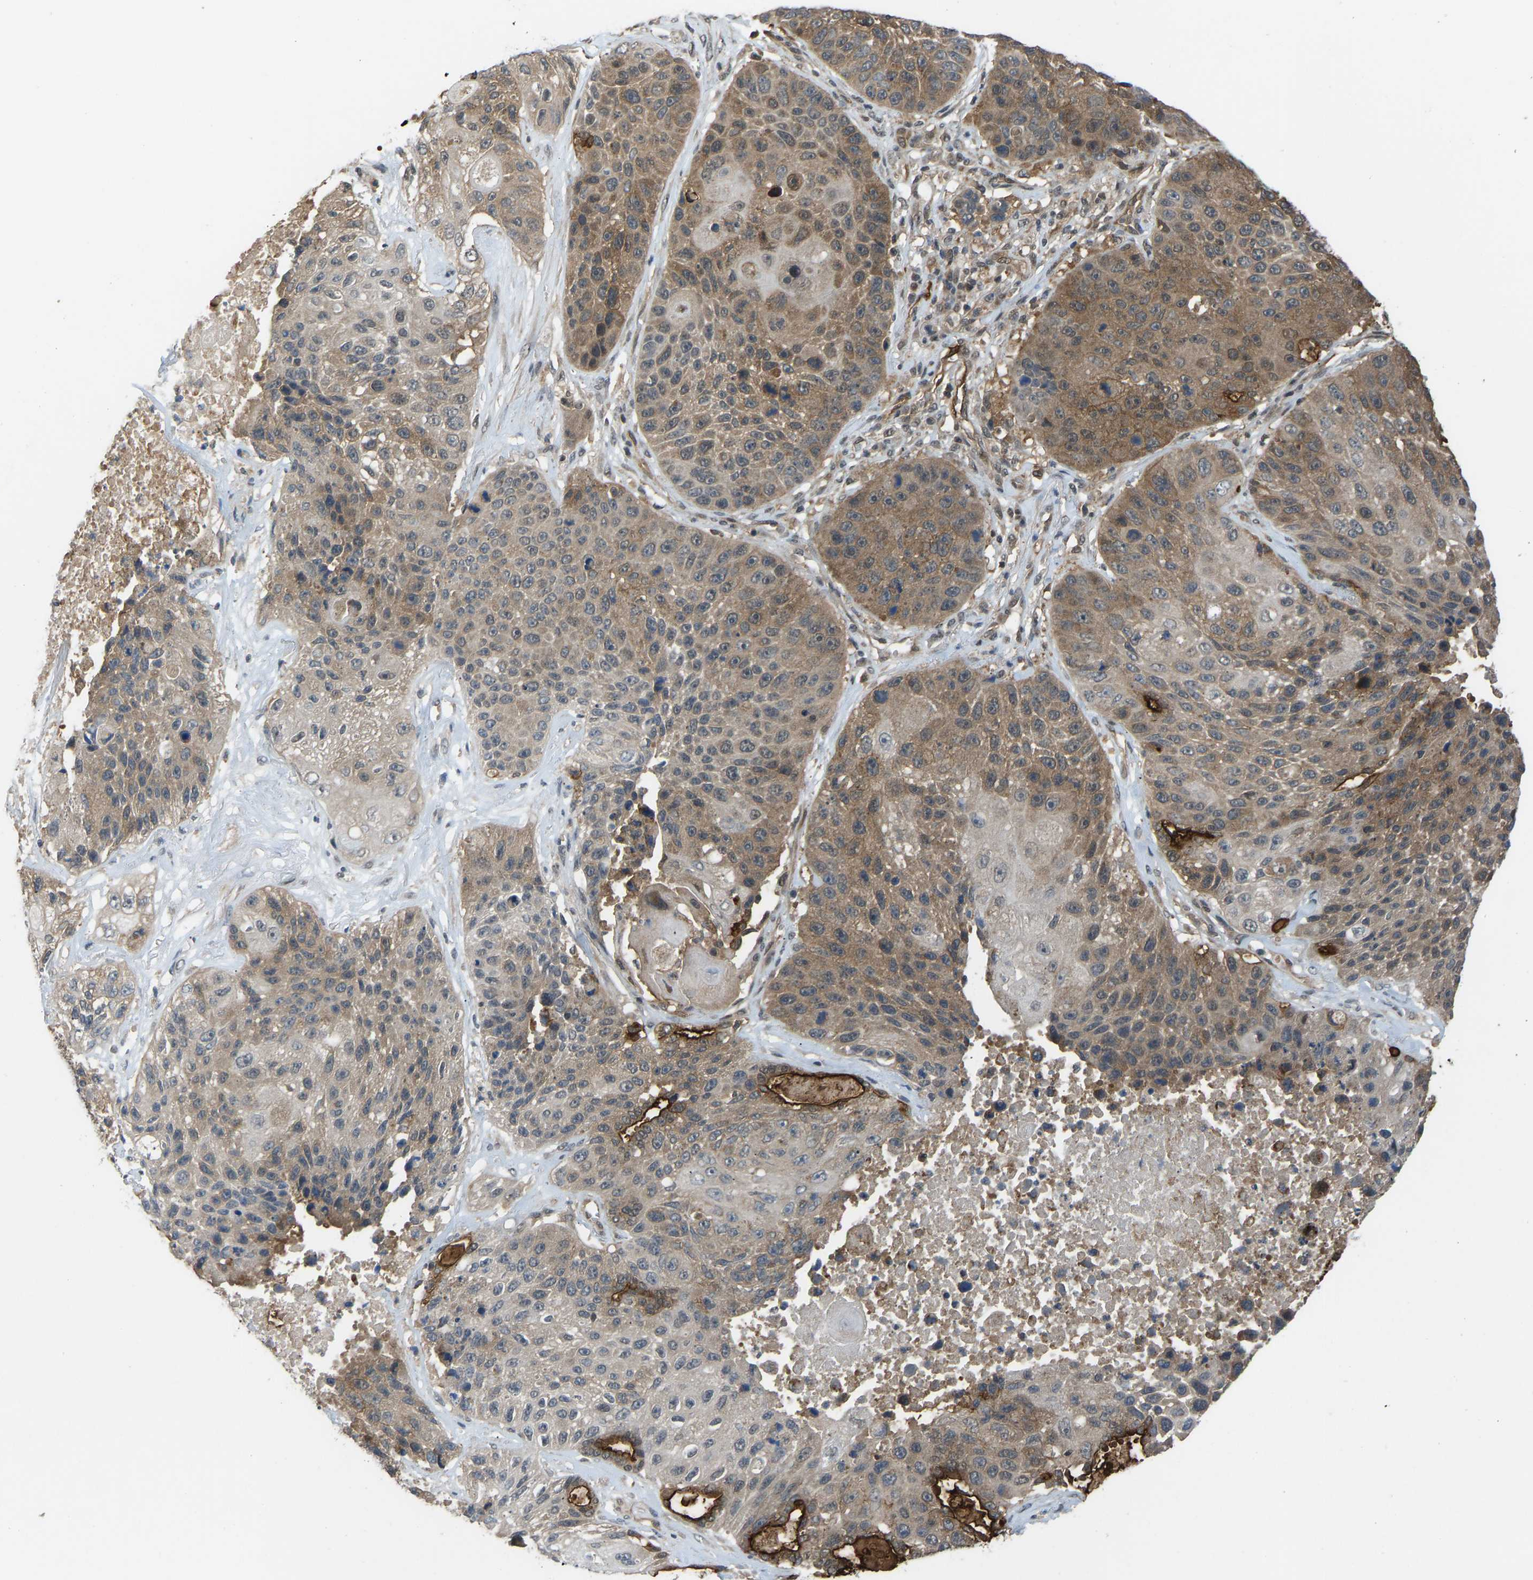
{"staining": {"intensity": "moderate", "quantity": ">75%", "location": "cytoplasmic/membranous"}, "tissue": "lung cancer", "cell_type": "Tumor cells", "image_type": "cancer", "snomed": [{"axis": "morphology", "description": "Squamous cell carcinoma, NOS"}, {"axis": "topography", "description": "Lung"}], "caption": "This histopathology image reveals IHC staining of human lung cancer, with medium moderate cytoplasmic/membranous positivity in approximately >75% of tumor cells.", "gene": "CCT8", "patient": {"sex": "male", "age": 61}}